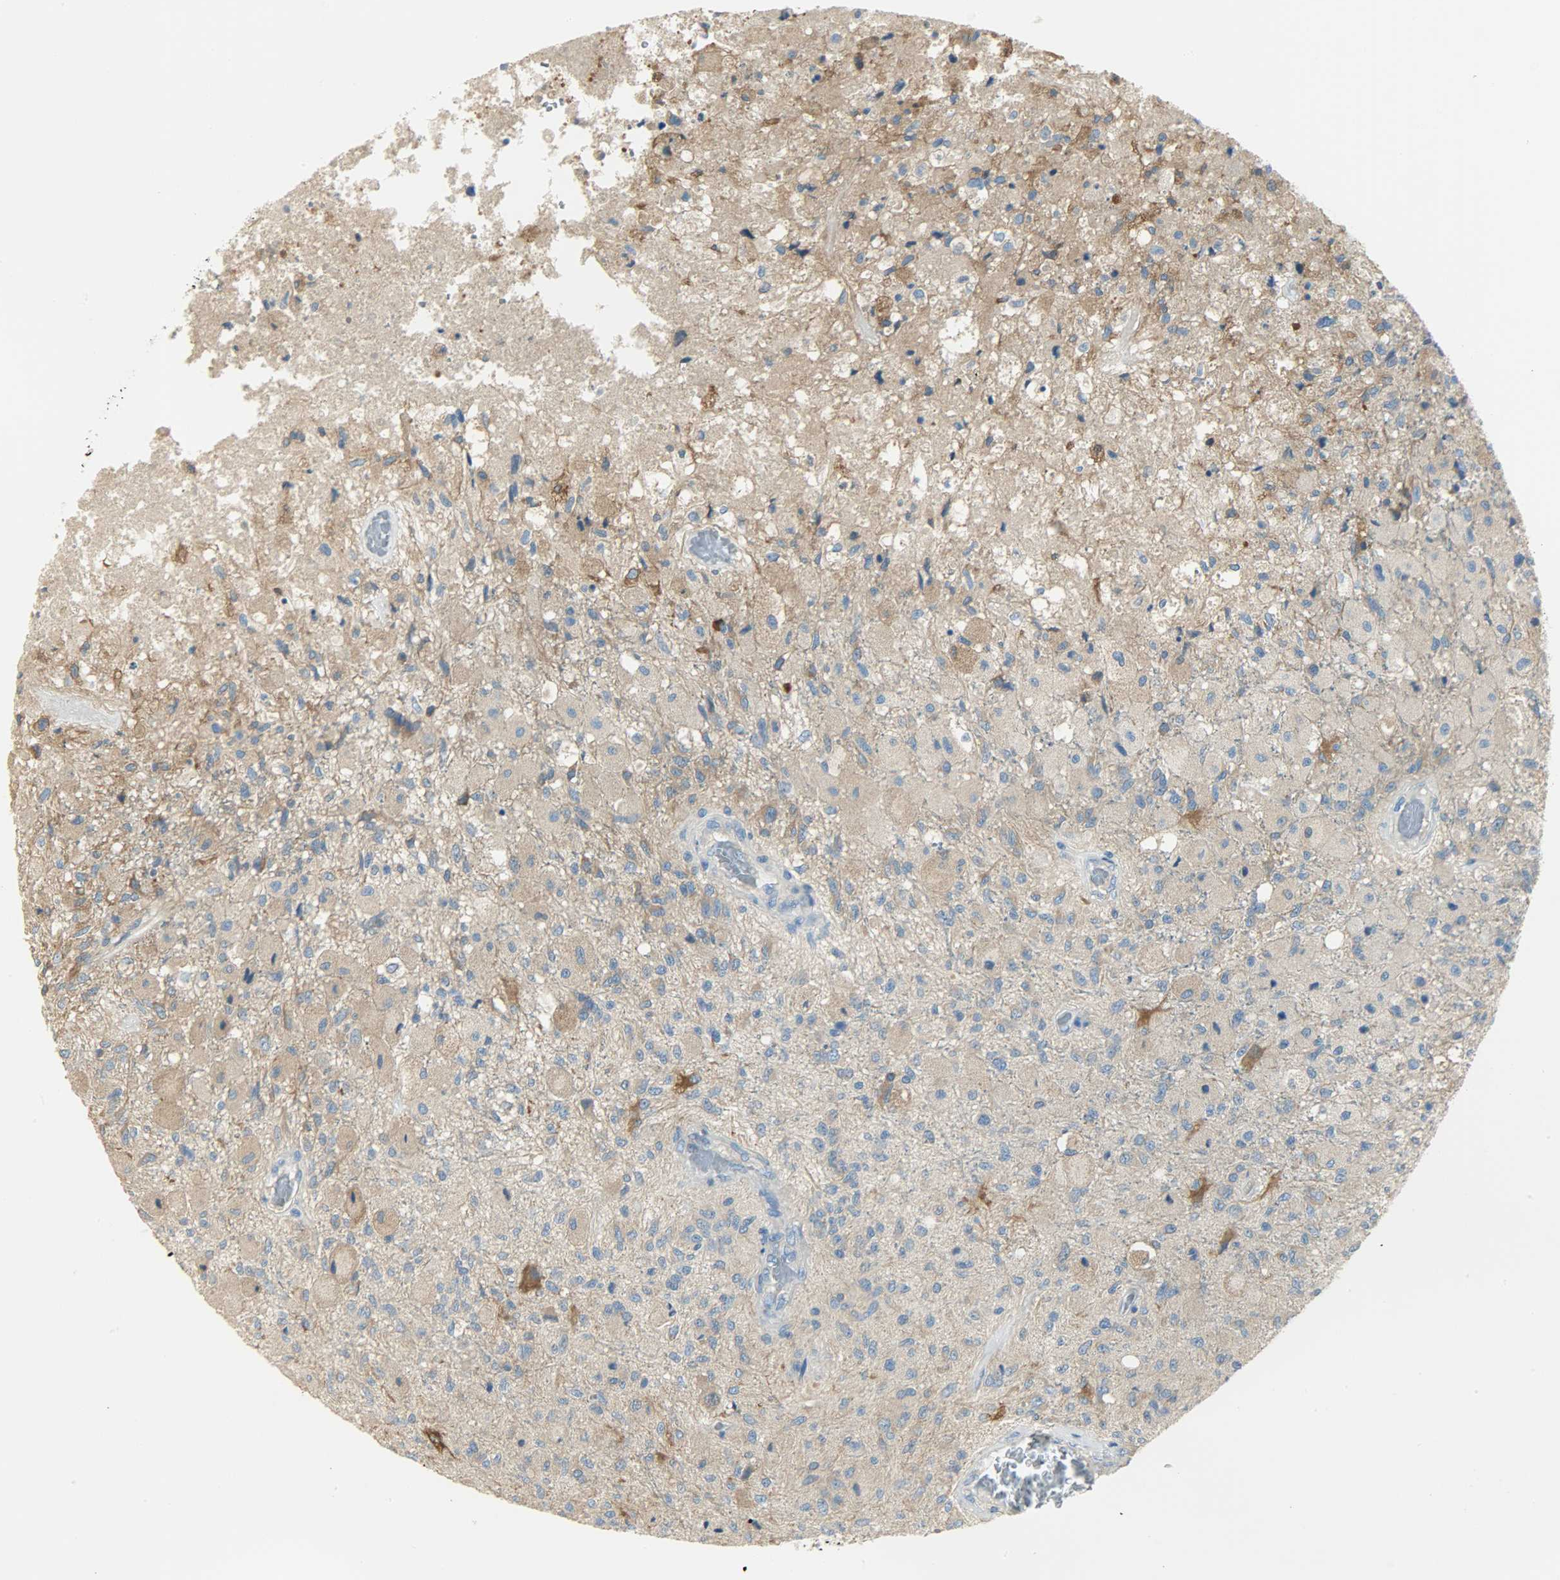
{"staining": {"intensity": "moderate", "quantity": ">75%", "location": "cytoplasmic/membranous"}, "tissue": "glioma", "cell_type": "Tumor cells", "image_type": "cancer", "snomed": [{"axis": "morphology", "description": "Normal tissue, NOS"}, {"axis": "morphology", "description": "Glioma, malignant, High grade"}, {"axis": "topography", "description": "Cerebral cortex"}], "caption": "IHC (DAB (3,3'-diaminobenzidine)) staining of malignant glioma (high-grade) demonstrates moderate cytoplasmic/membranous protein positivity in about >75% of tumor cells.", "gene": "WARS1", "patient": {"sex": "male", "age": 77}}